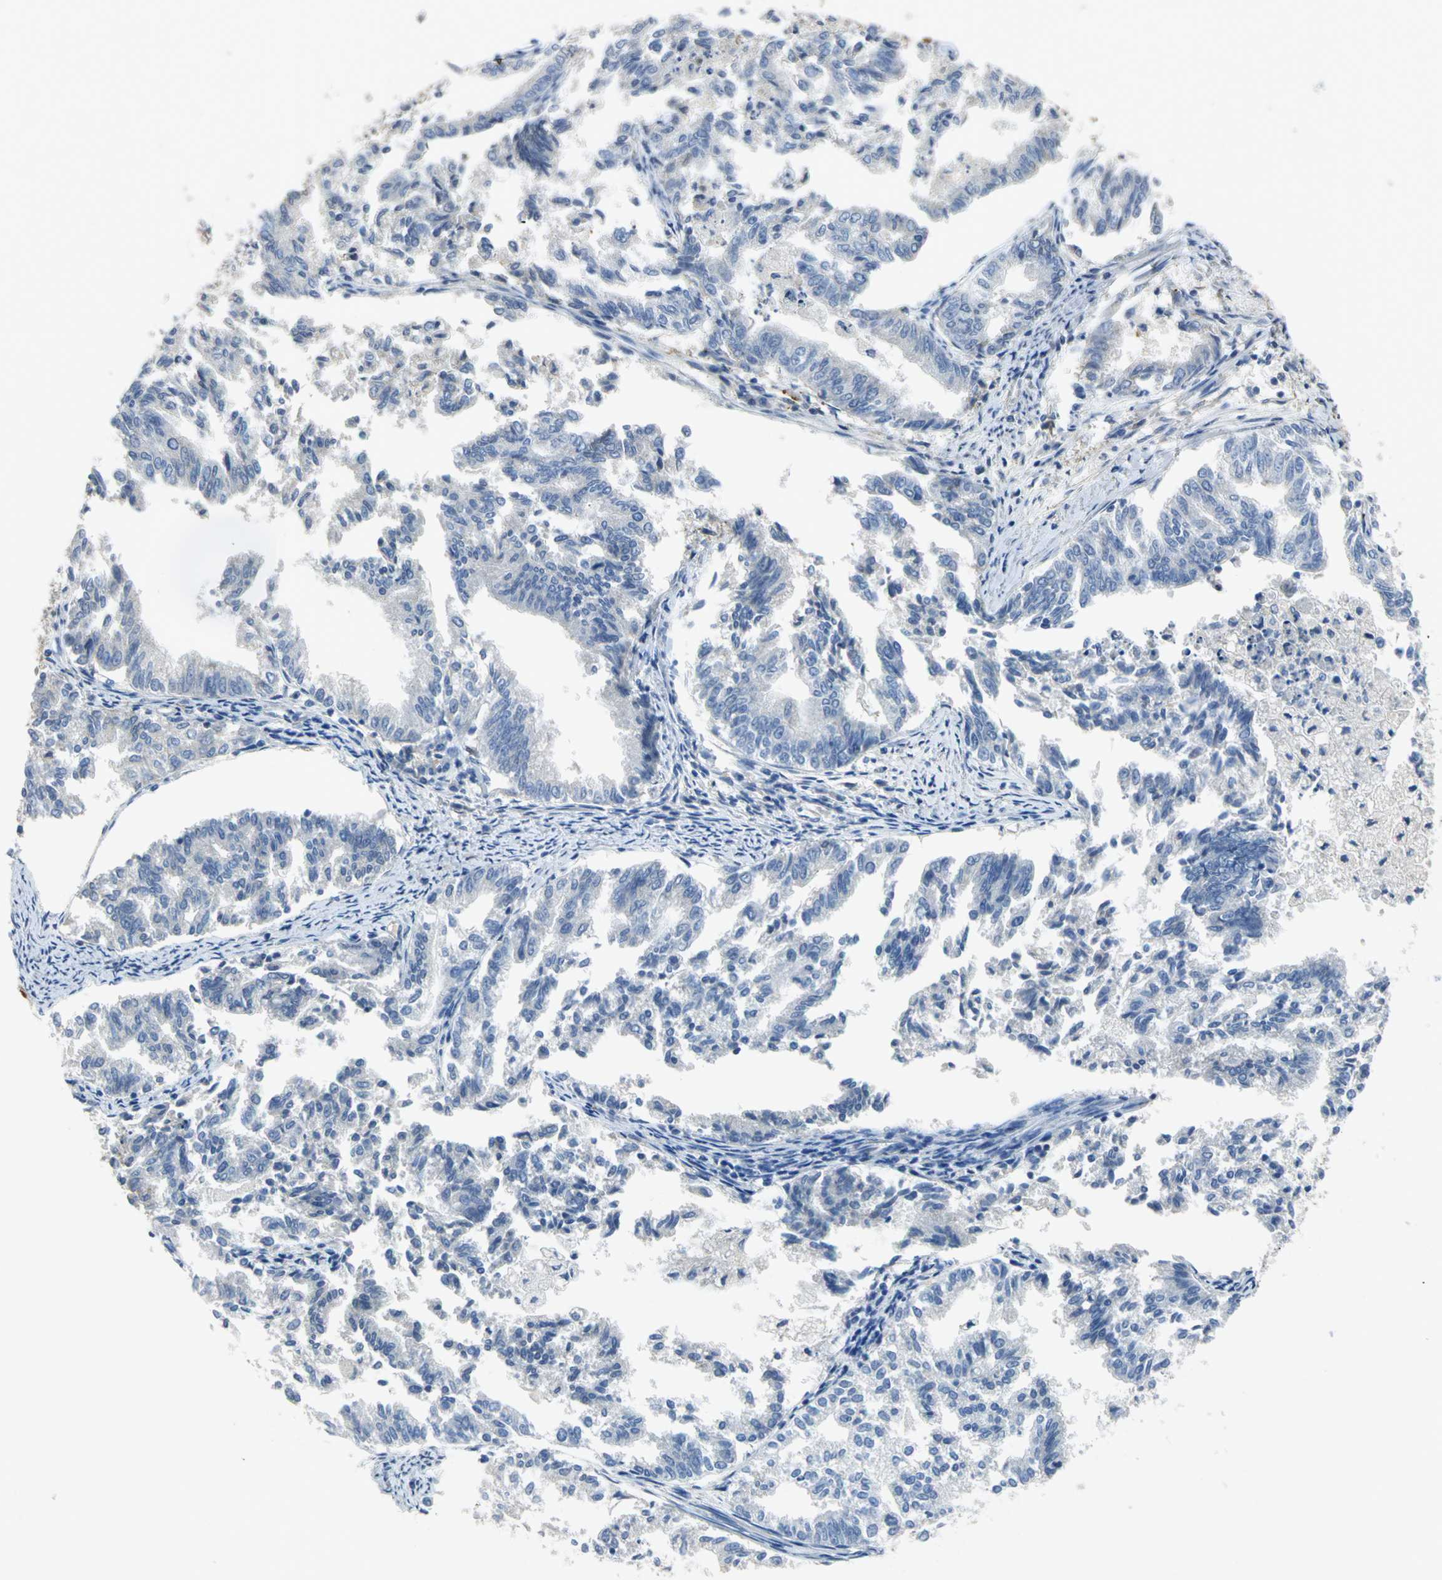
{"staining": {"intensity": "negative", "quantity": "none", "location": "none"}, "tissue": "endometrial cancer", "cell_type": "Tumor cells", "image_type": "cancer", "snomed": [{"axis": "morphology", "description": "Adenocarcinoma, NOS"}, {"axis": "topography", "description": "Endometrium"}], "caption": "High magnification brightfield microscopy of endometrial cancer (adenocarcinoma) stained with DAB (3,3'-diaminobenzidine) (brown) and counterstained with hematoxylin (blue): tumor cells show no significant positivity.", "gene": "GYG2", "patient": {"sex": "female", "age": 79}}